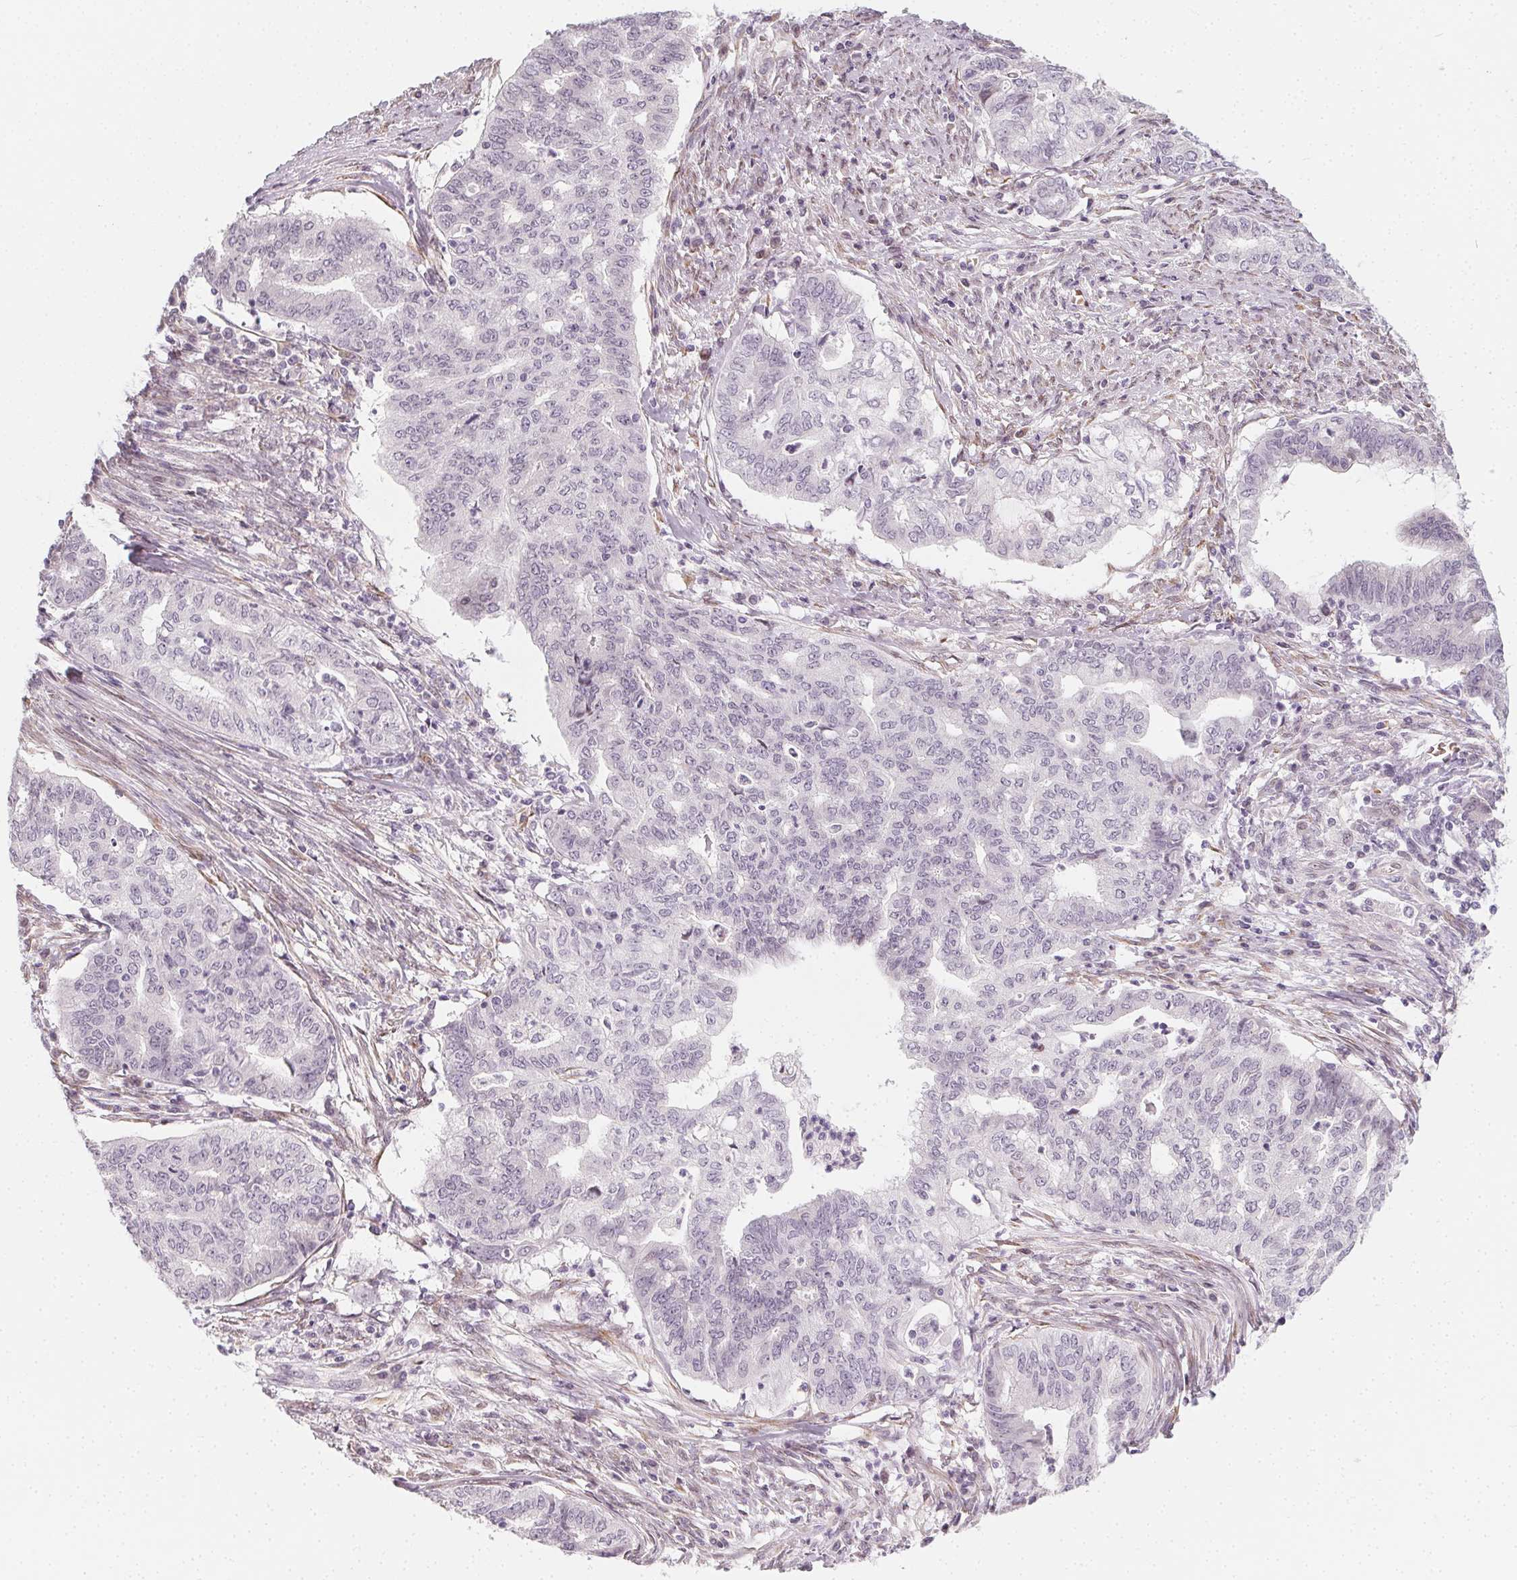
{"staining": {"intensity": "negative", "quantity": "none", "location": "none"}, "tissue": "endometrial cancer", "cell_type": "Tumor cells", "image_type": "cancer", "snomed": [{"axis": "morphology", "description": "Adenocarcinoma, NOS"}, {"axis": "topography", "description": "Endometrium"}], "caption": "High power microscopy image of an immunohistochemistry (IHC) photomicrograph of endometrial cancer (adenocarcinoma), revealing no significant staining in tumor cells. (Stains: DAB immunohistochemistry (IHC) with hematoxylin counter stain, Microscopy: brightfield microscopy at high magnification).", "gene": "CCDC96", "patient": {"sex": "female", "age": 79}}